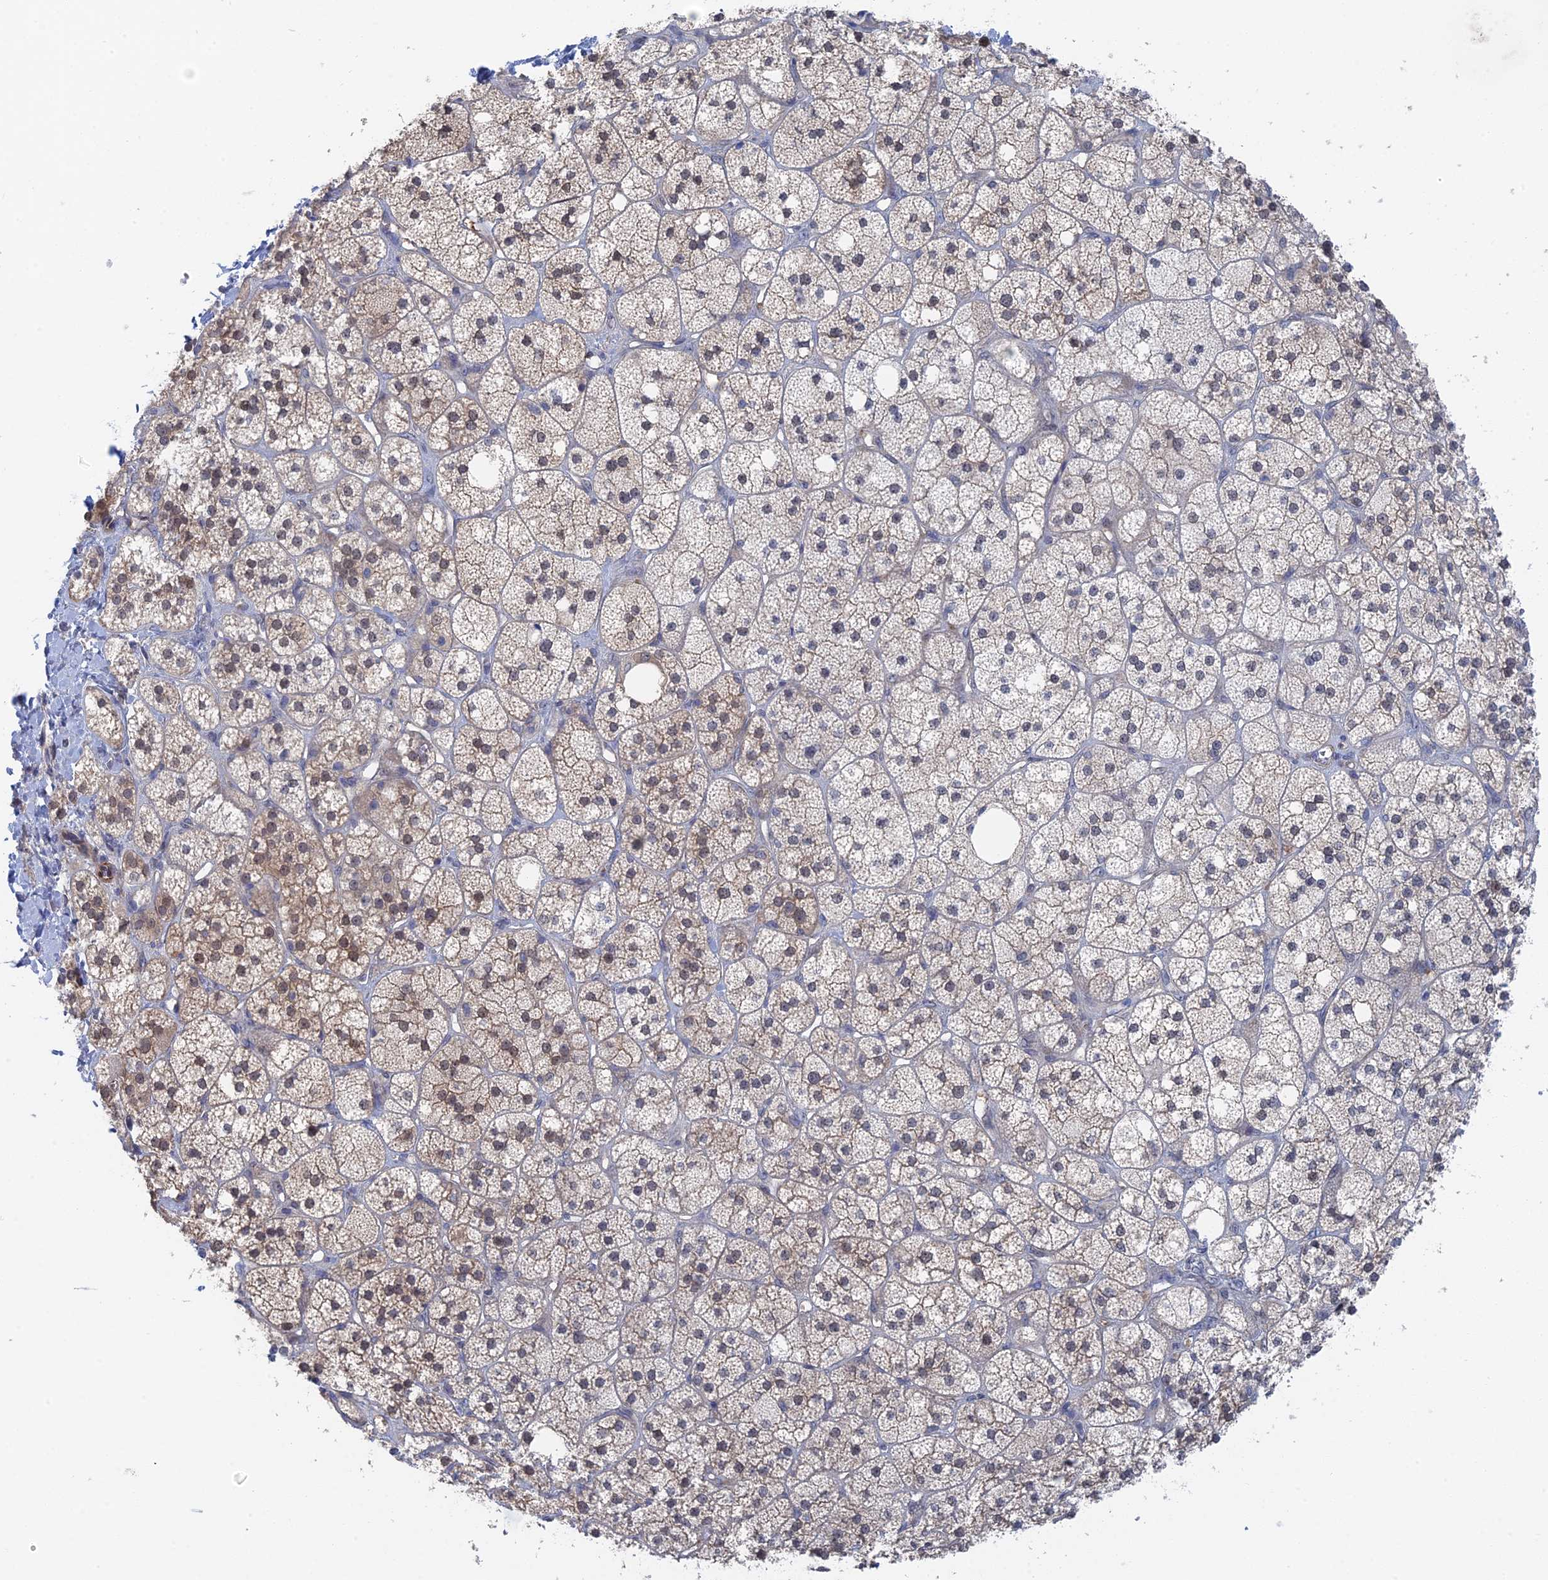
{"staining": {"intensity": "moderate", "quantity": "<25%", "location": "cytoplasmic/membranous,nuclear"}, "tissue": "adrenal gland", "cell_type": "Glandular cells", "image_type": "normal", "snomed": [{"axis": "morphology", "description": "Normal tissue, NOS"}, {"axis": "topography", "description": "Adrenal gland"}], "caption": "Immunohistochemistry photomicrograph of normal human adrenal gland stained for a protein (brown), which displays low levels of moderate cytoplasmic/membranous,nuclear staining in about <25% of glandular cells.", "gene": "IRGQ", "patient": {"sex": "male", "age": 61}}